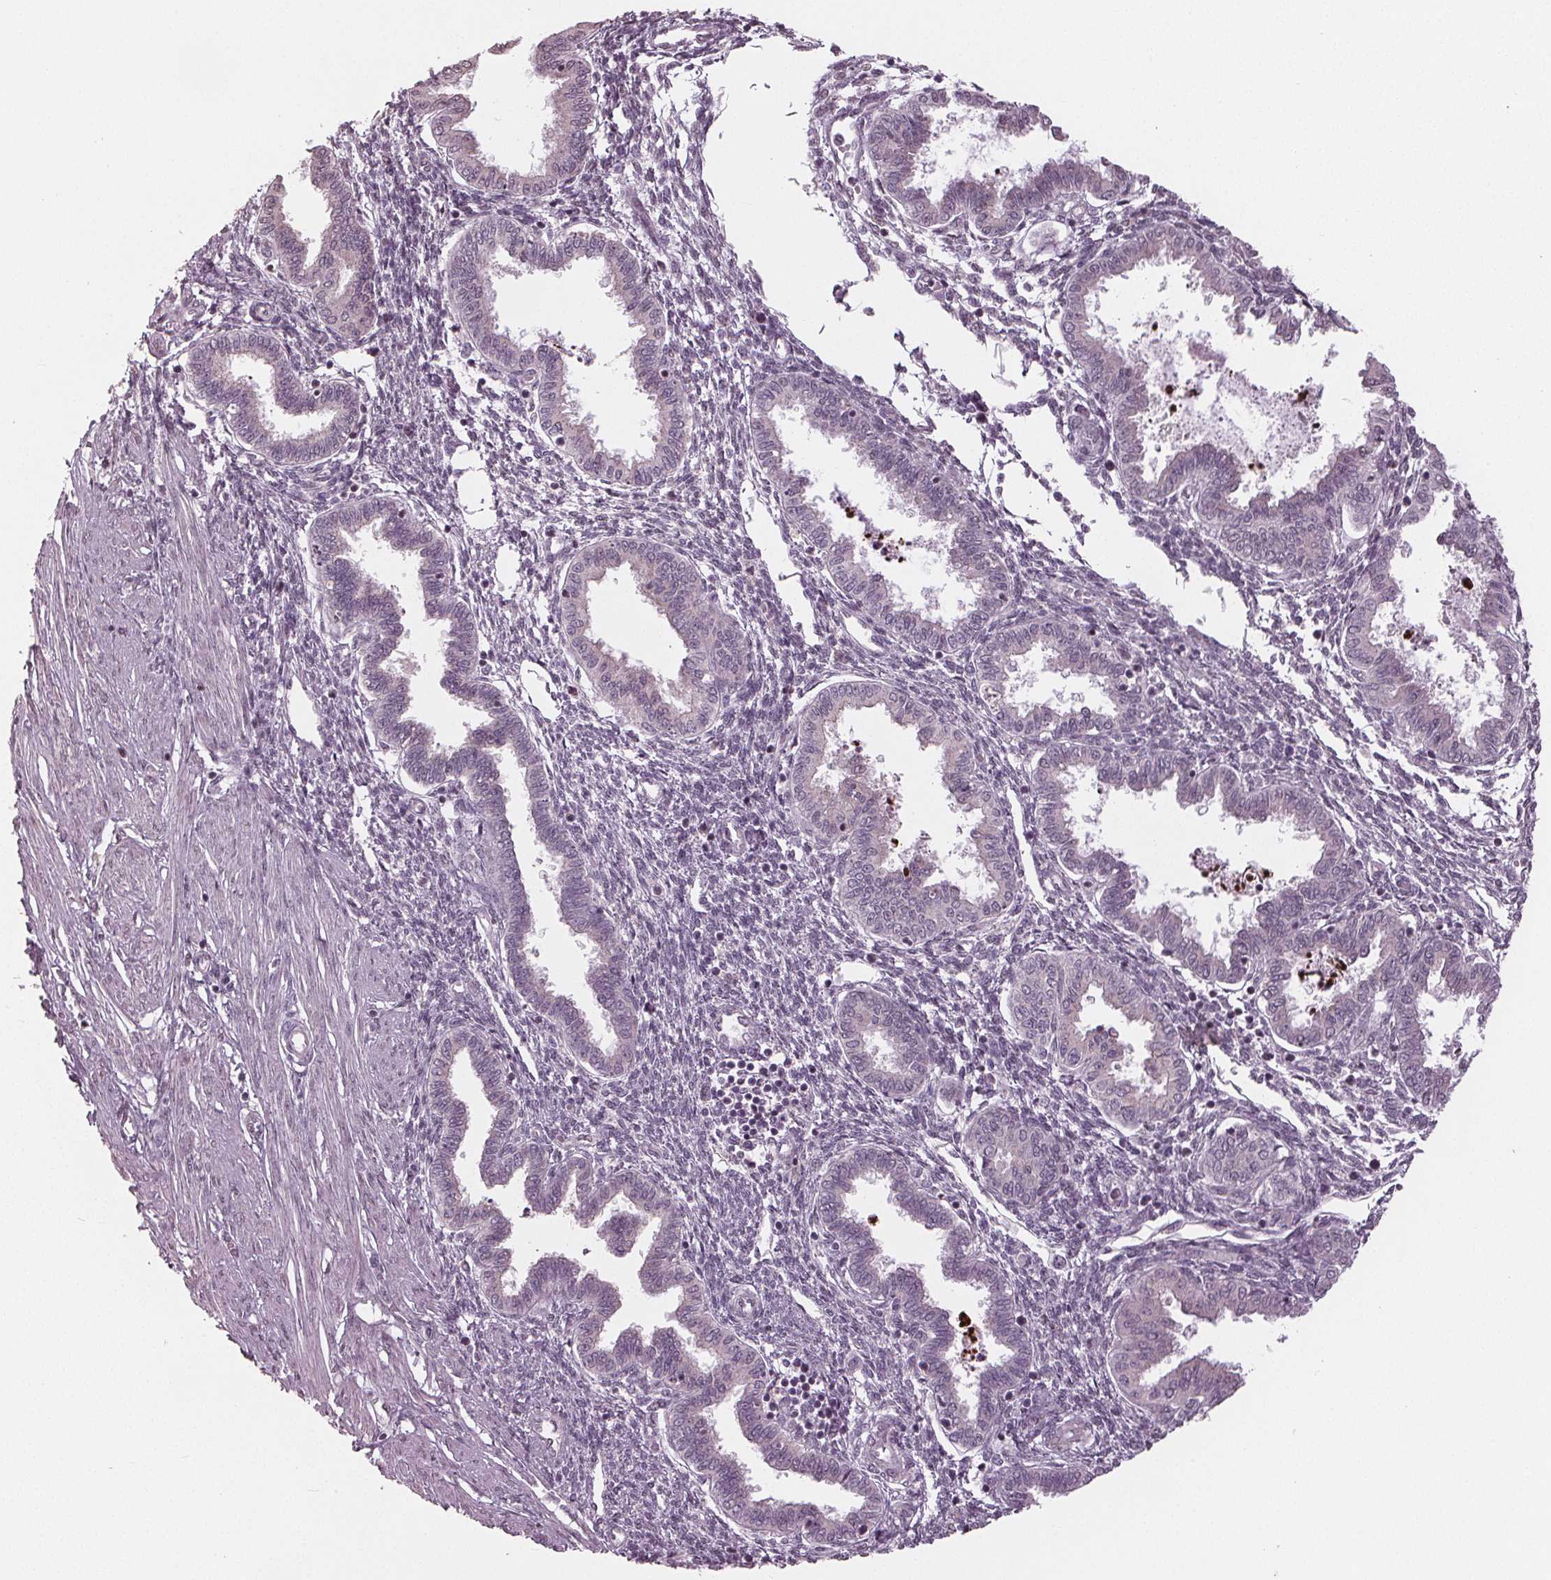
{"staining": {"intensity": "negative", "quantity": "none", "location": "none"}, "tissue": "endometrium", "cell_type": "Cells in endometrial stroma", "image_type": "normal", "snomed": [{"axis": "morphology", "description": "Normal tissue, NOS"}, {"axis": "topography", "description": "Endometrium"}], "caption": "Protein analysis of unremarkable endometrium exhibits no significant expression in cells in endometrial stroma.", "gene": "CXCL16", "patient": {"sex": "female", "age": 33}}